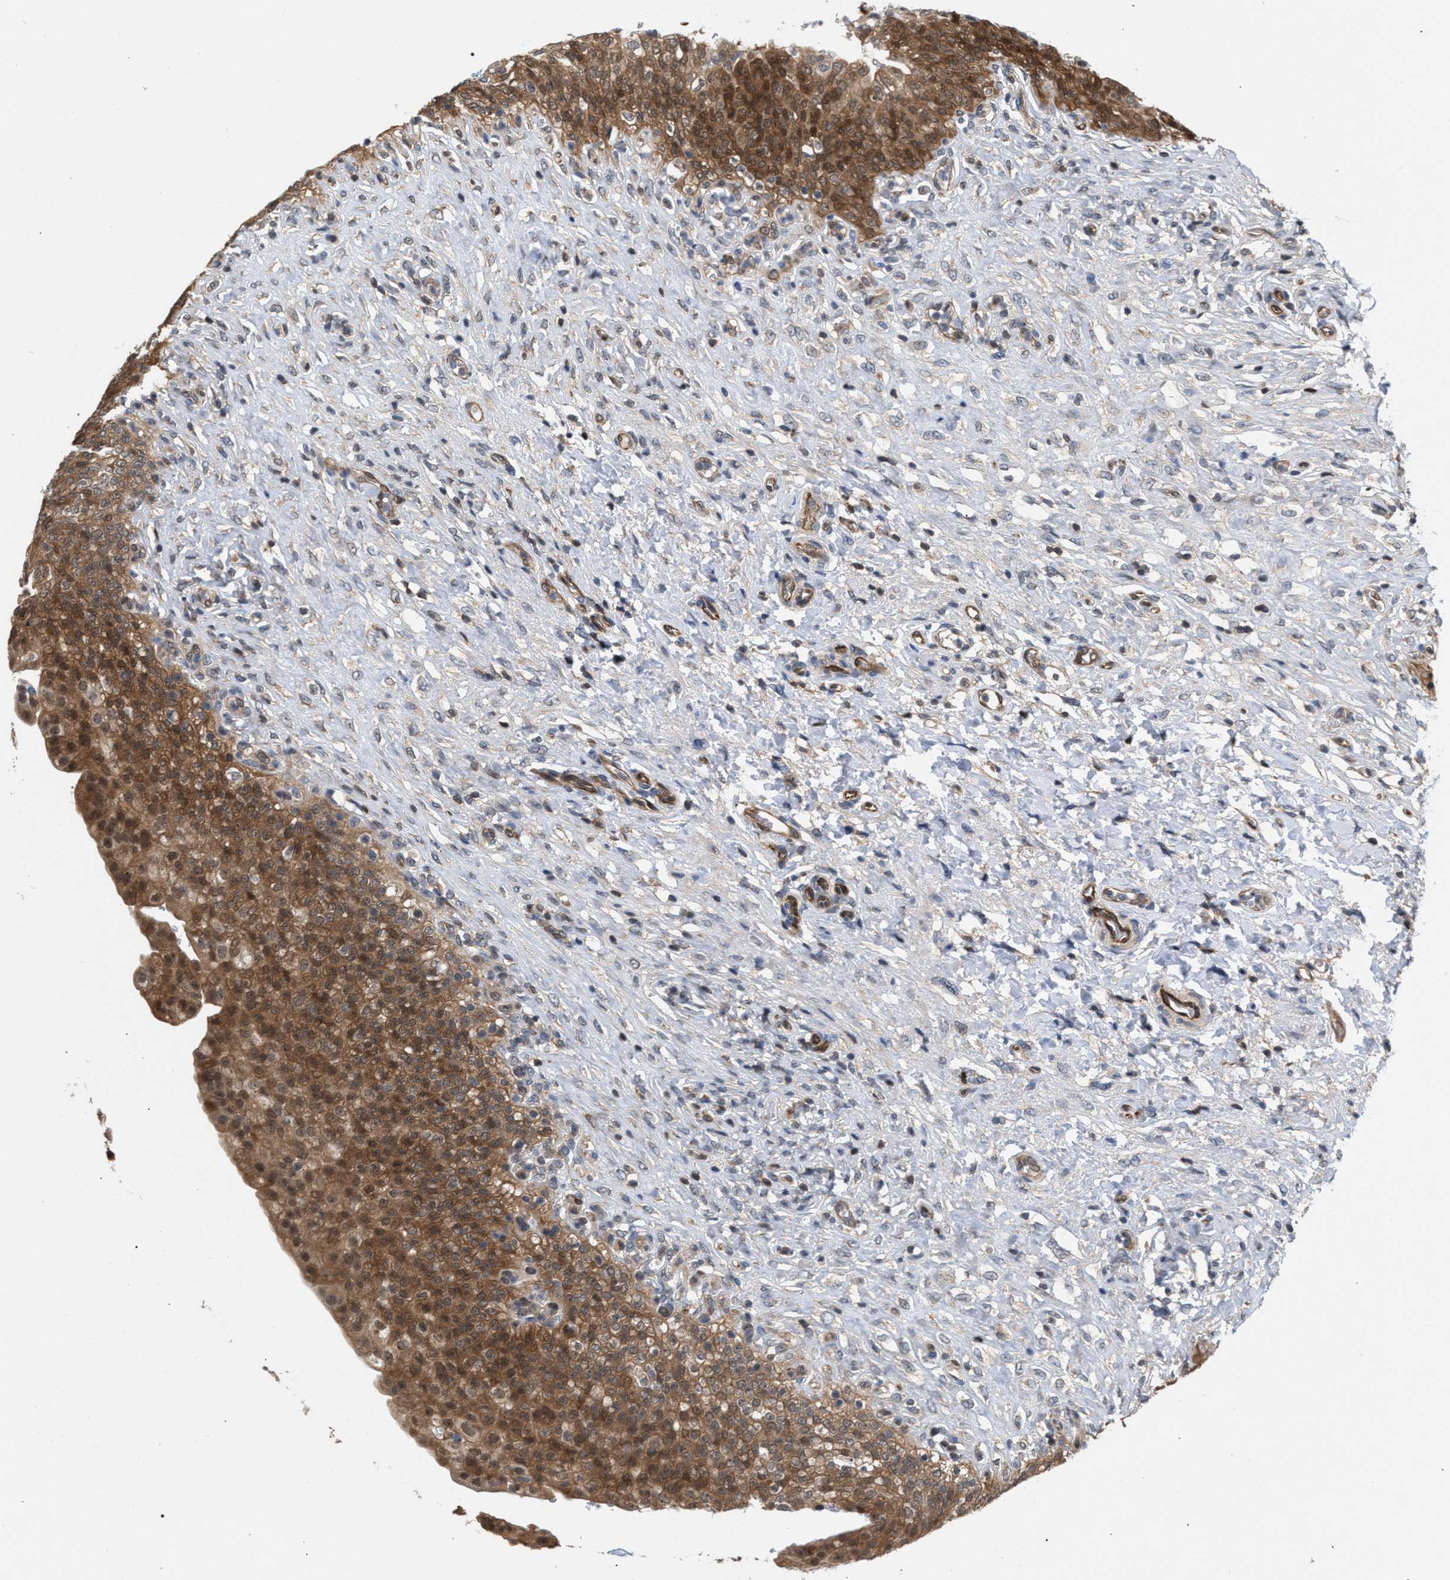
{"staining": {"intensity": "moderate", "quantity": ">75%", "location": "cytoplasmic/membranous,nuclear"}, "tissue": "urinary bladder", "cell_type": "Urothelial cells", "image_type": "normal", "snomed": [{"axis": "morphology", "description": "Urothelial carcinoma, High grade"}, {"axis": "topography", "description": "Urinary bladder"}], "caption": "Immunohistochemical staining of unremarkable human urinary bladder displays moderate cytoplasmic/membranous,nuclear protein positivity in approximately >75% of urothelial cells. (IHC, brightfield microscopy, high magnification).", "gene": "GLOD4", "patient": {"sex": "male", "age": 46}}